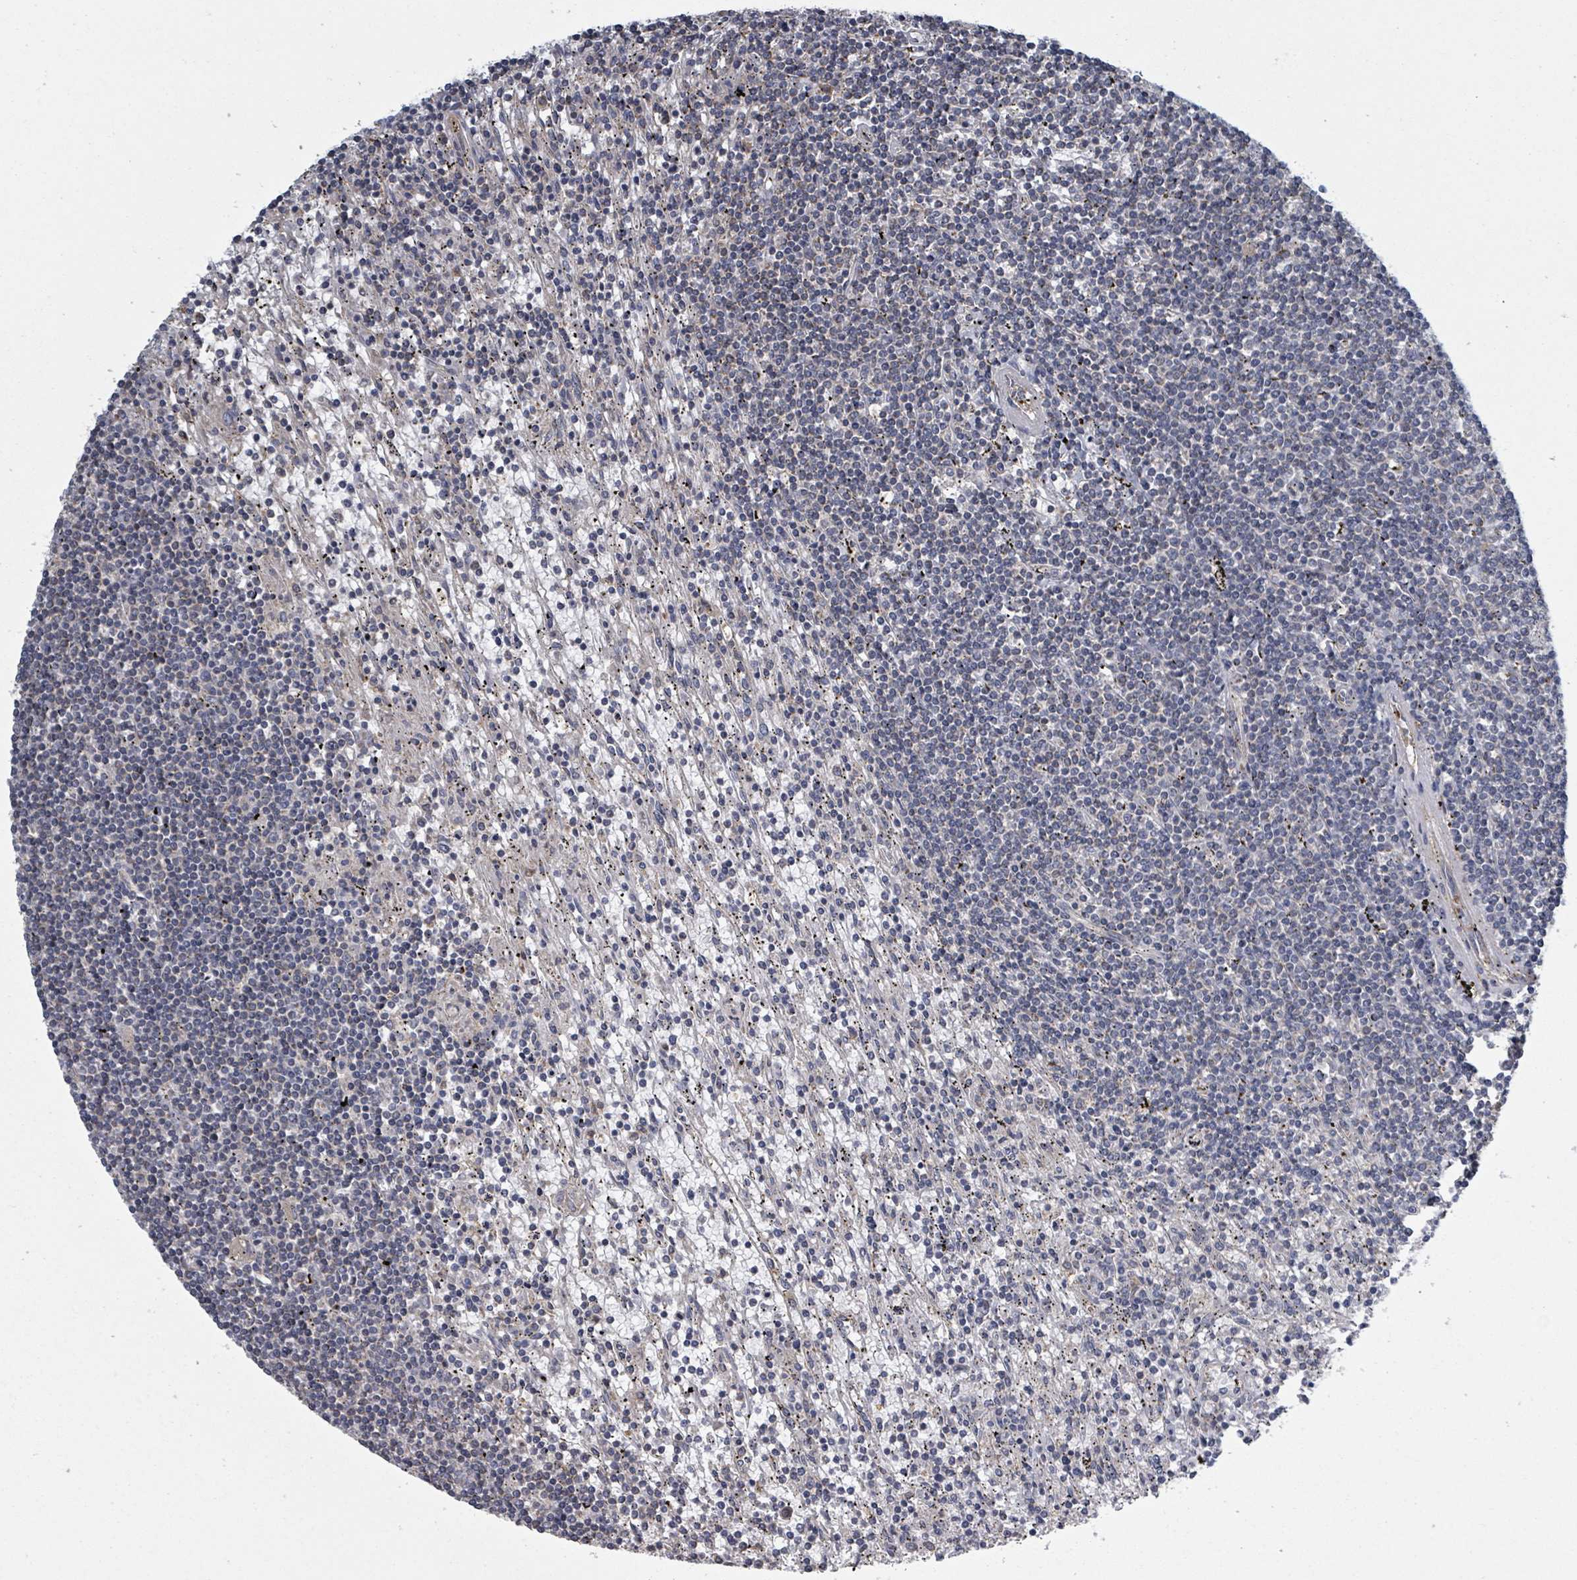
{"staining": {"intensity": "negative", "quantity": "none", "location": "none"}, "tissue": "lymphoma", "cell_type": "Tumor cells", "image_type": "cancer", "snomed": [{"axis": "morphology", "description": "Malignant lymphoma, non-Hodgkin's type, Low grade"}, {"axis": "topography", "description": "Spleen"}], "caption": "This is a micrograph of immunohistochemistry (IHC) staining of malignant lymphoma, non-Hodgkin's type (low-grade), which shows no staining in tumor cells. The staining was performed using DAB (3,3'-diaminobenzidine) to visualize the protein expression in brown, while the nuclei were stained in blue with hematoxylin (Magnification: 20x).", "gene": "ADCK1", "patient": {"sex": "male", "age": 76}}